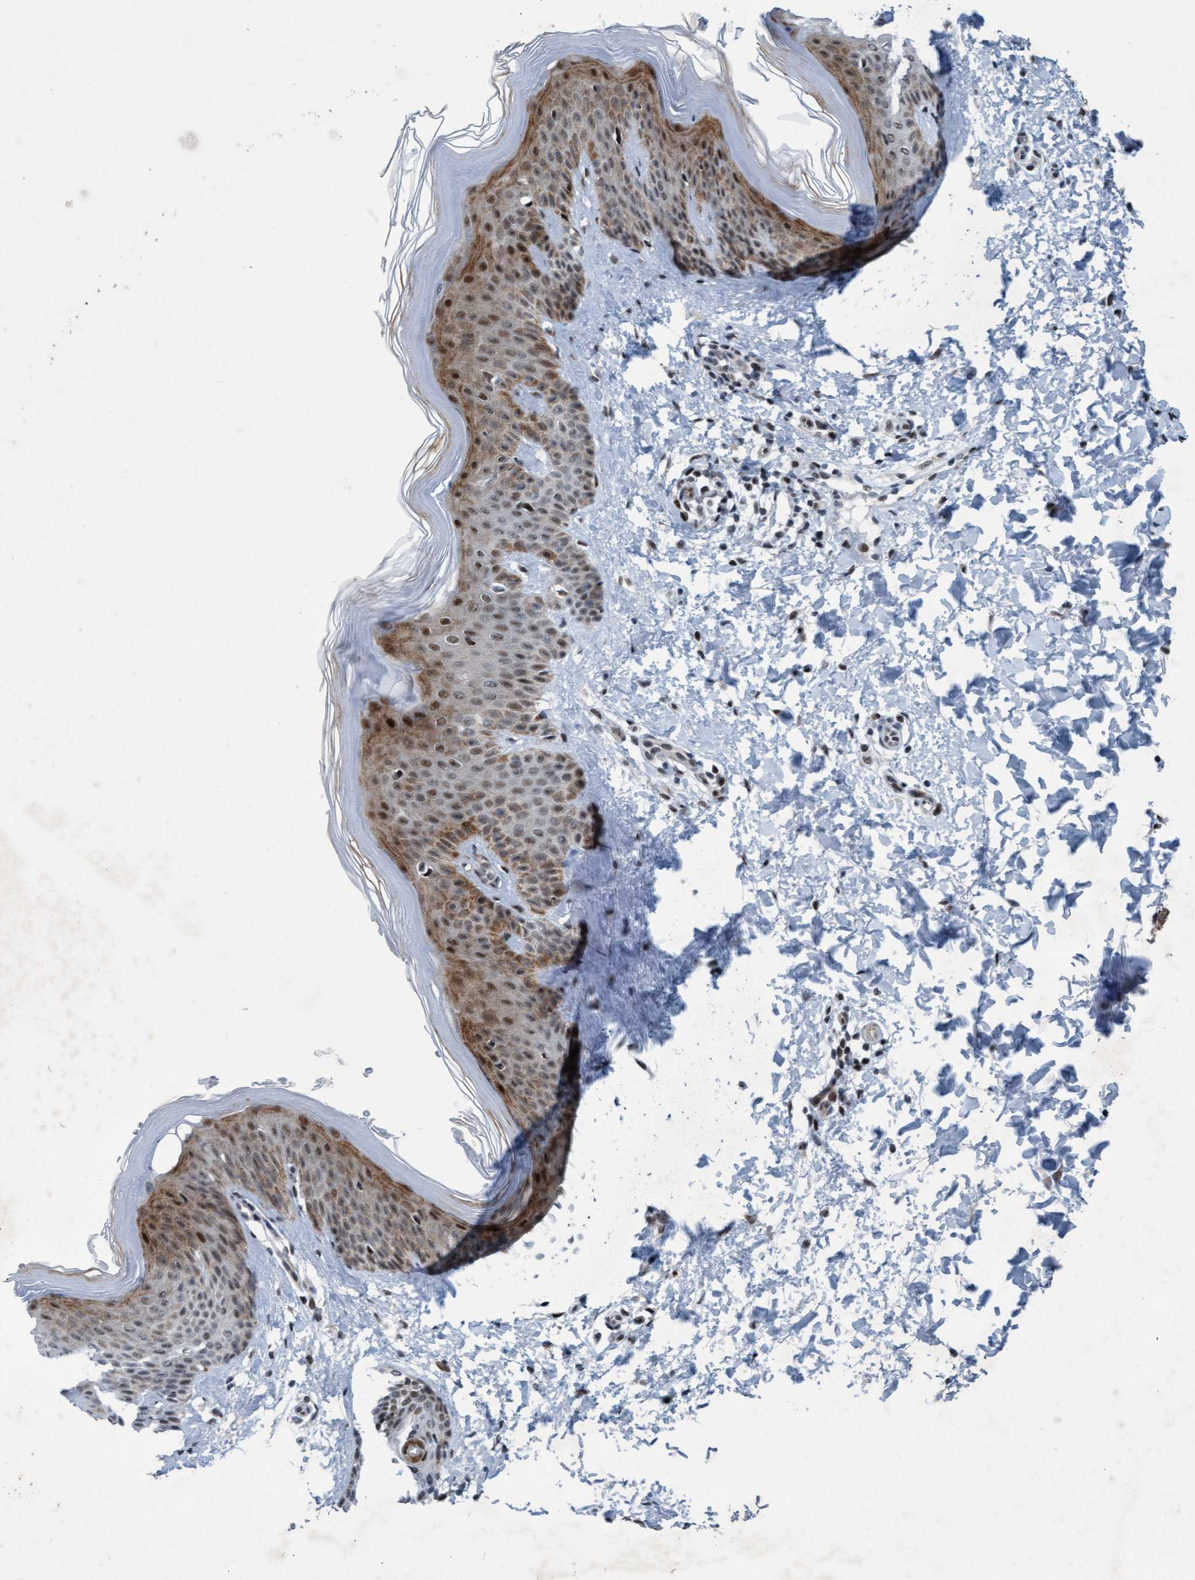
{"staining": {"intensity": "negative", "quantity": "none", "location": "none"}, "tissue": "skin", "cell_type": "Fibroblasts", "image_type": "normal", "snomed": [{"axis": "morphology", "description": "Normal tissue, NOS"}, {"axis": "morphology", "description": "Malignant melanoma, Metastatic site"}, {"axis": "topography", "description": "Skin"}], "caption": "Immunohistochemistry (IHC) of normal human skin reveals no staining in fibroblasts. (DAB immunohistochemistry (IHC) with hematoxylin counter stain).", "gene": "CWC27", "patient": {"sex": "male", "age": 41}}